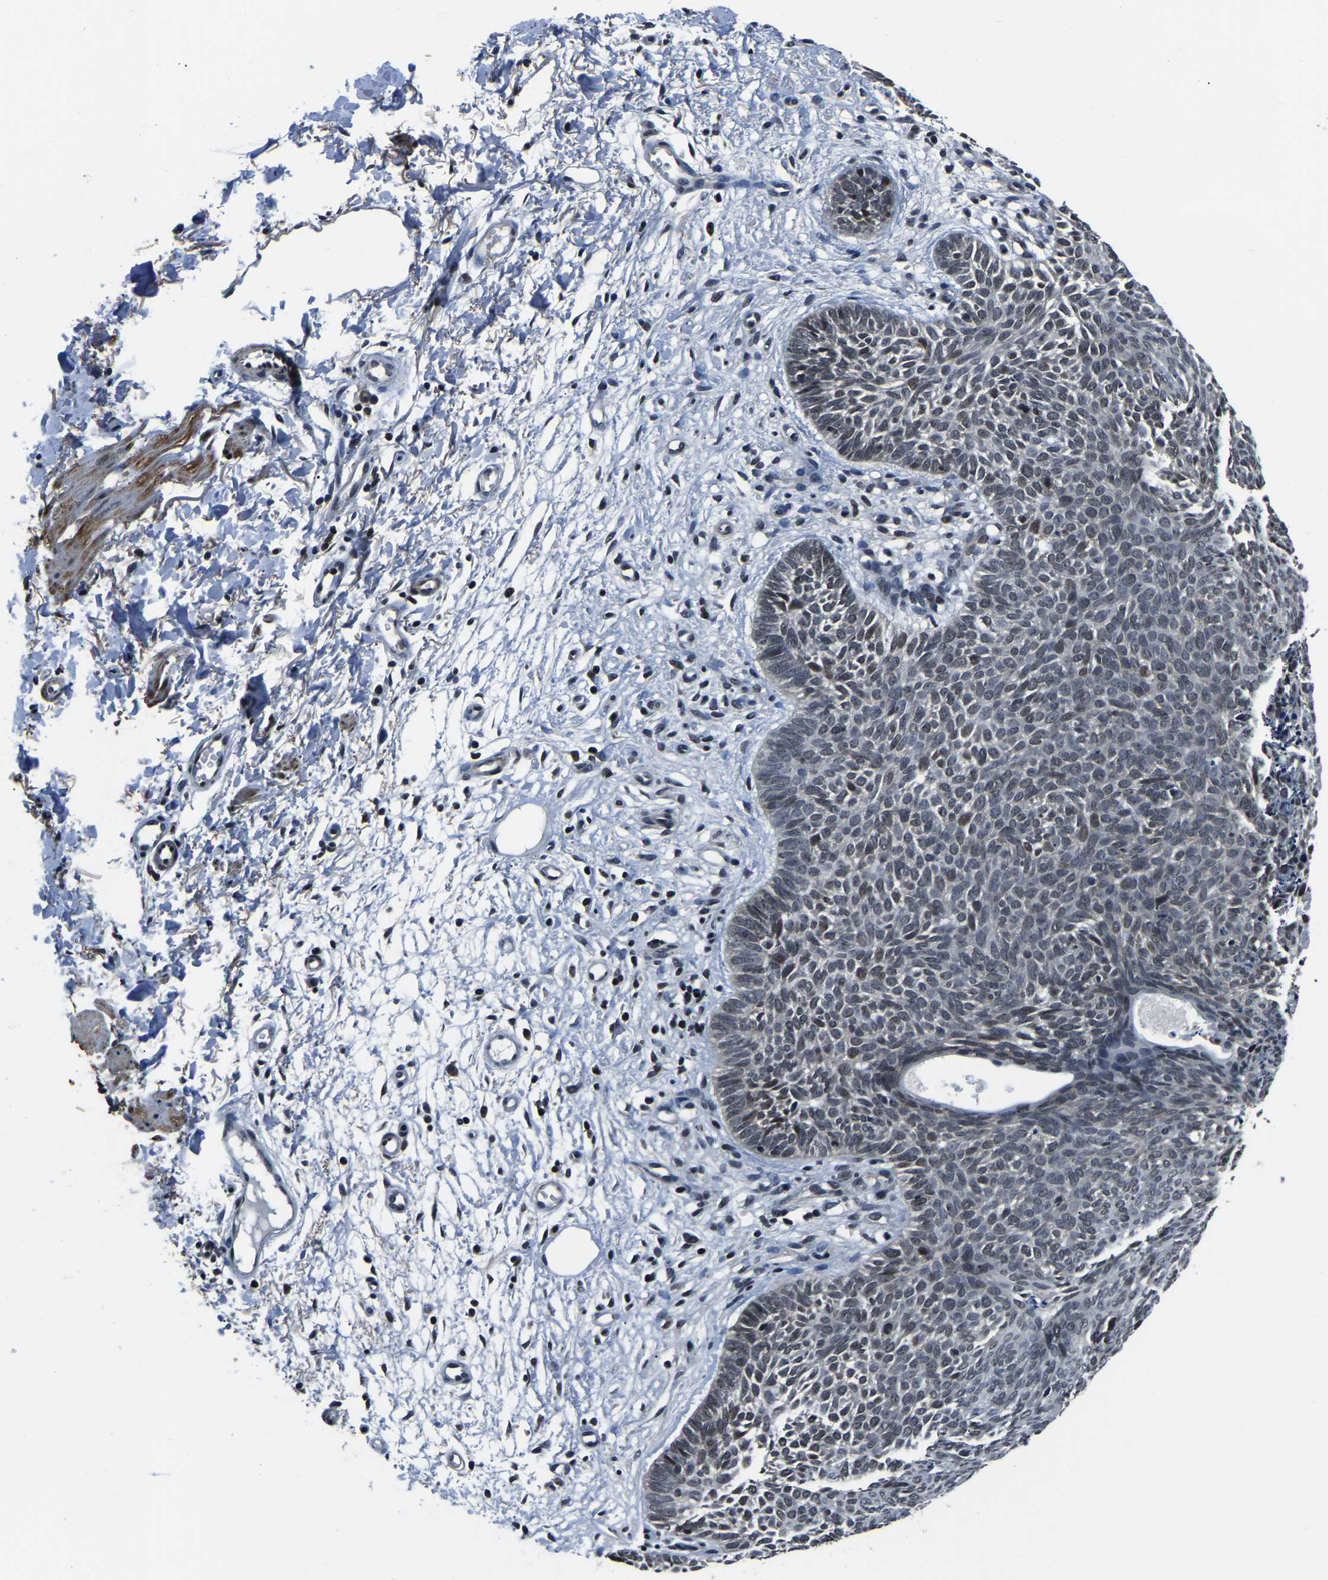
{"staining": {"intensity": "weak", "quantity": "<25%", "location": "nuclear"}, "tissue": "skin cancer", "cell_type": "Tumor cells", "image_type": "cancer", "snomed": [{"axis": "morphology", "description": "Basal cell carcinoma"}, {"axis": "topography", "description": "Skin"}], "caption": "The image shows no staining of tumor cells in skin cancer.", "gene": "ANKIB1", "patient": {"sex": "male", "age": 60}}